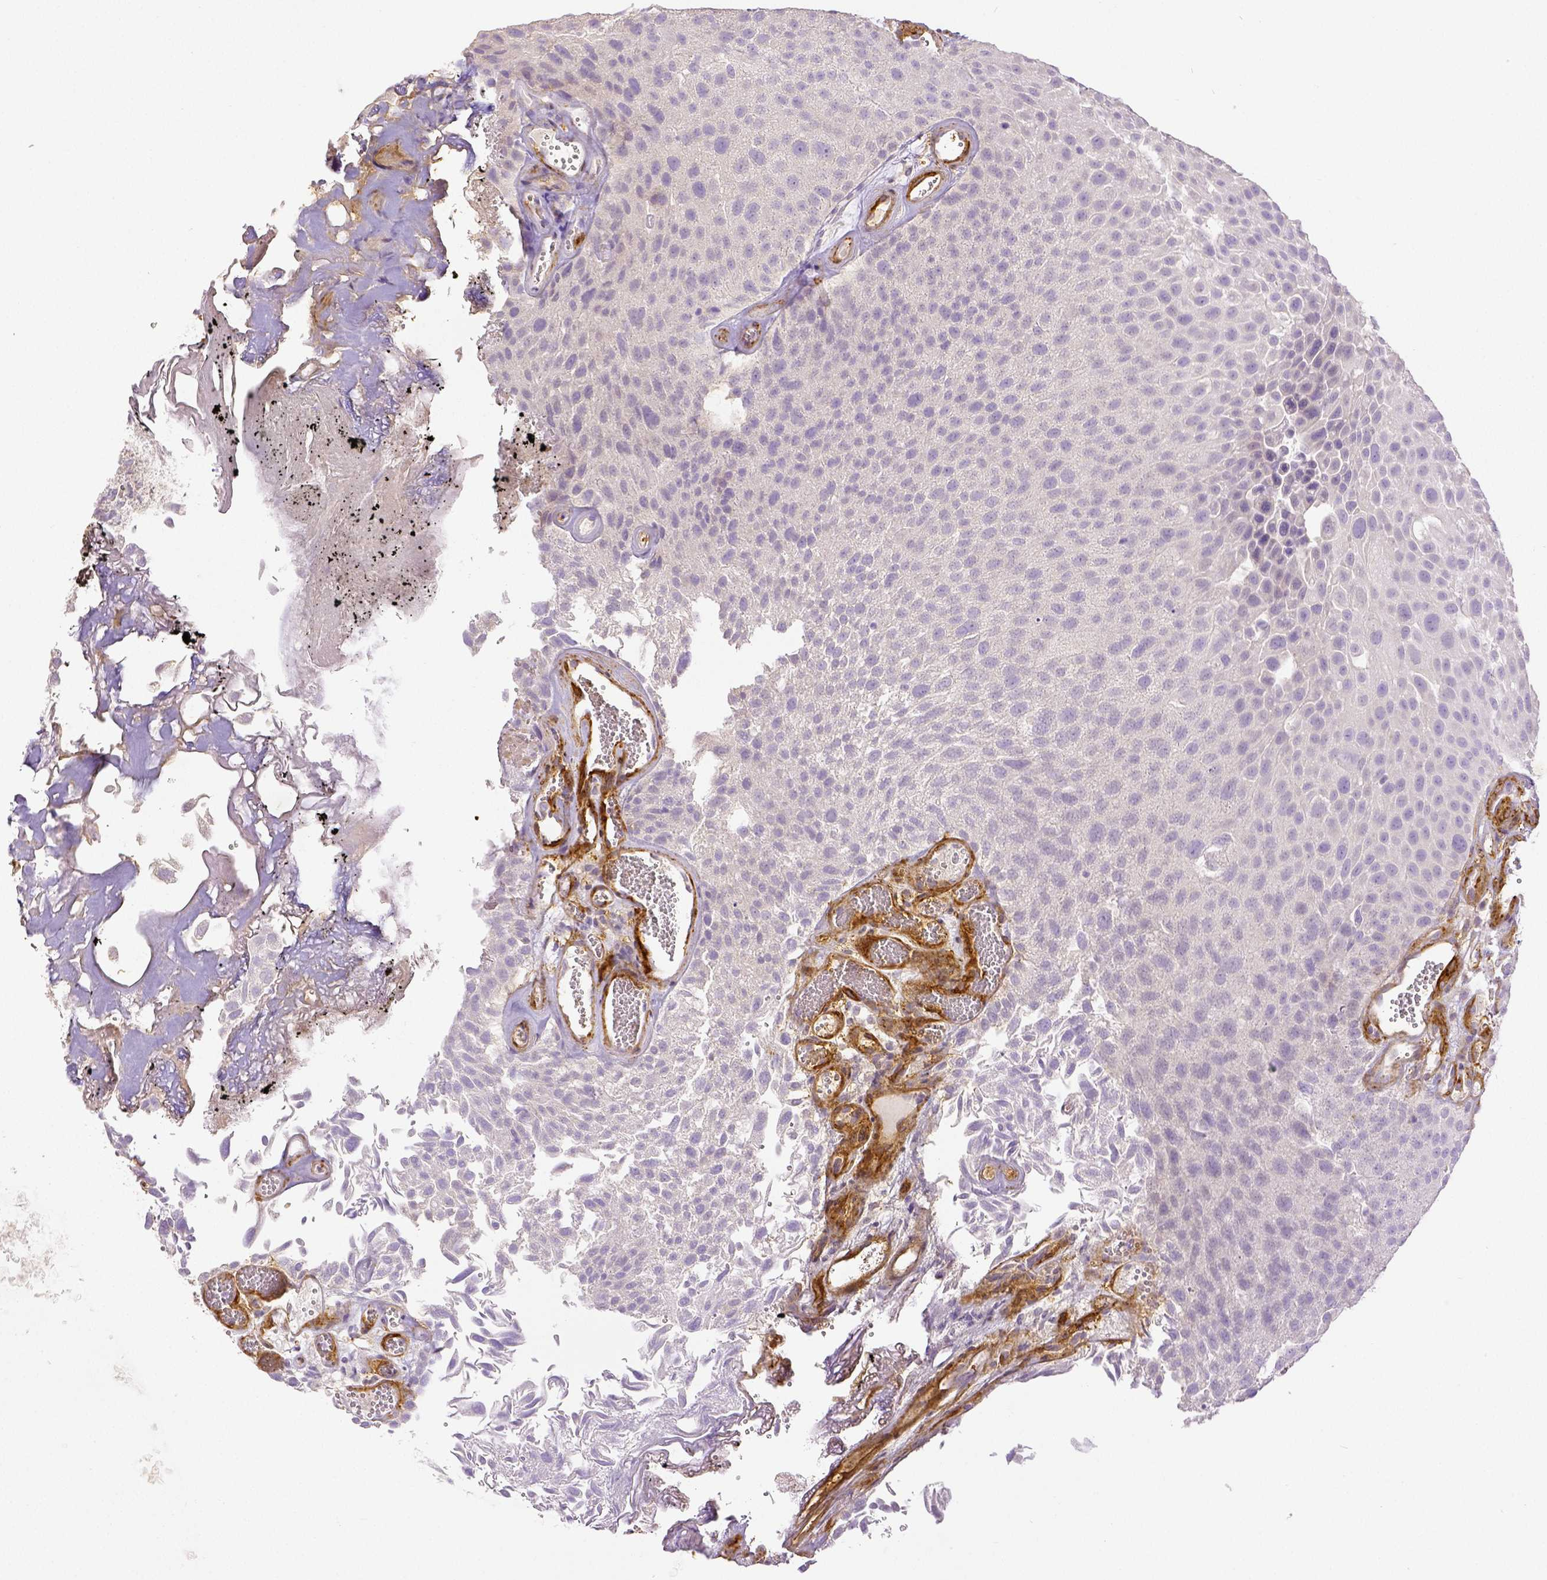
{"staining": {"intensity": "negative", "quantity": "none", "location": "none"}, "tissue": "urothelial cancer", "cell_type": "Tumor cells", "image_type": "cancer", "snomed": [{"axis": "morphology", "description": "Urothelial carcinoma, Low grade"}, {"axis": "topography", "description": "Urinary bladder"}], "caption": "Immunohistochemistry (IHC) of human urothelial carcinoma (low-grade) reveals no staining in tumor cells.", "gene": "THY1", "patient": {"sex": "male", "age": 72}}